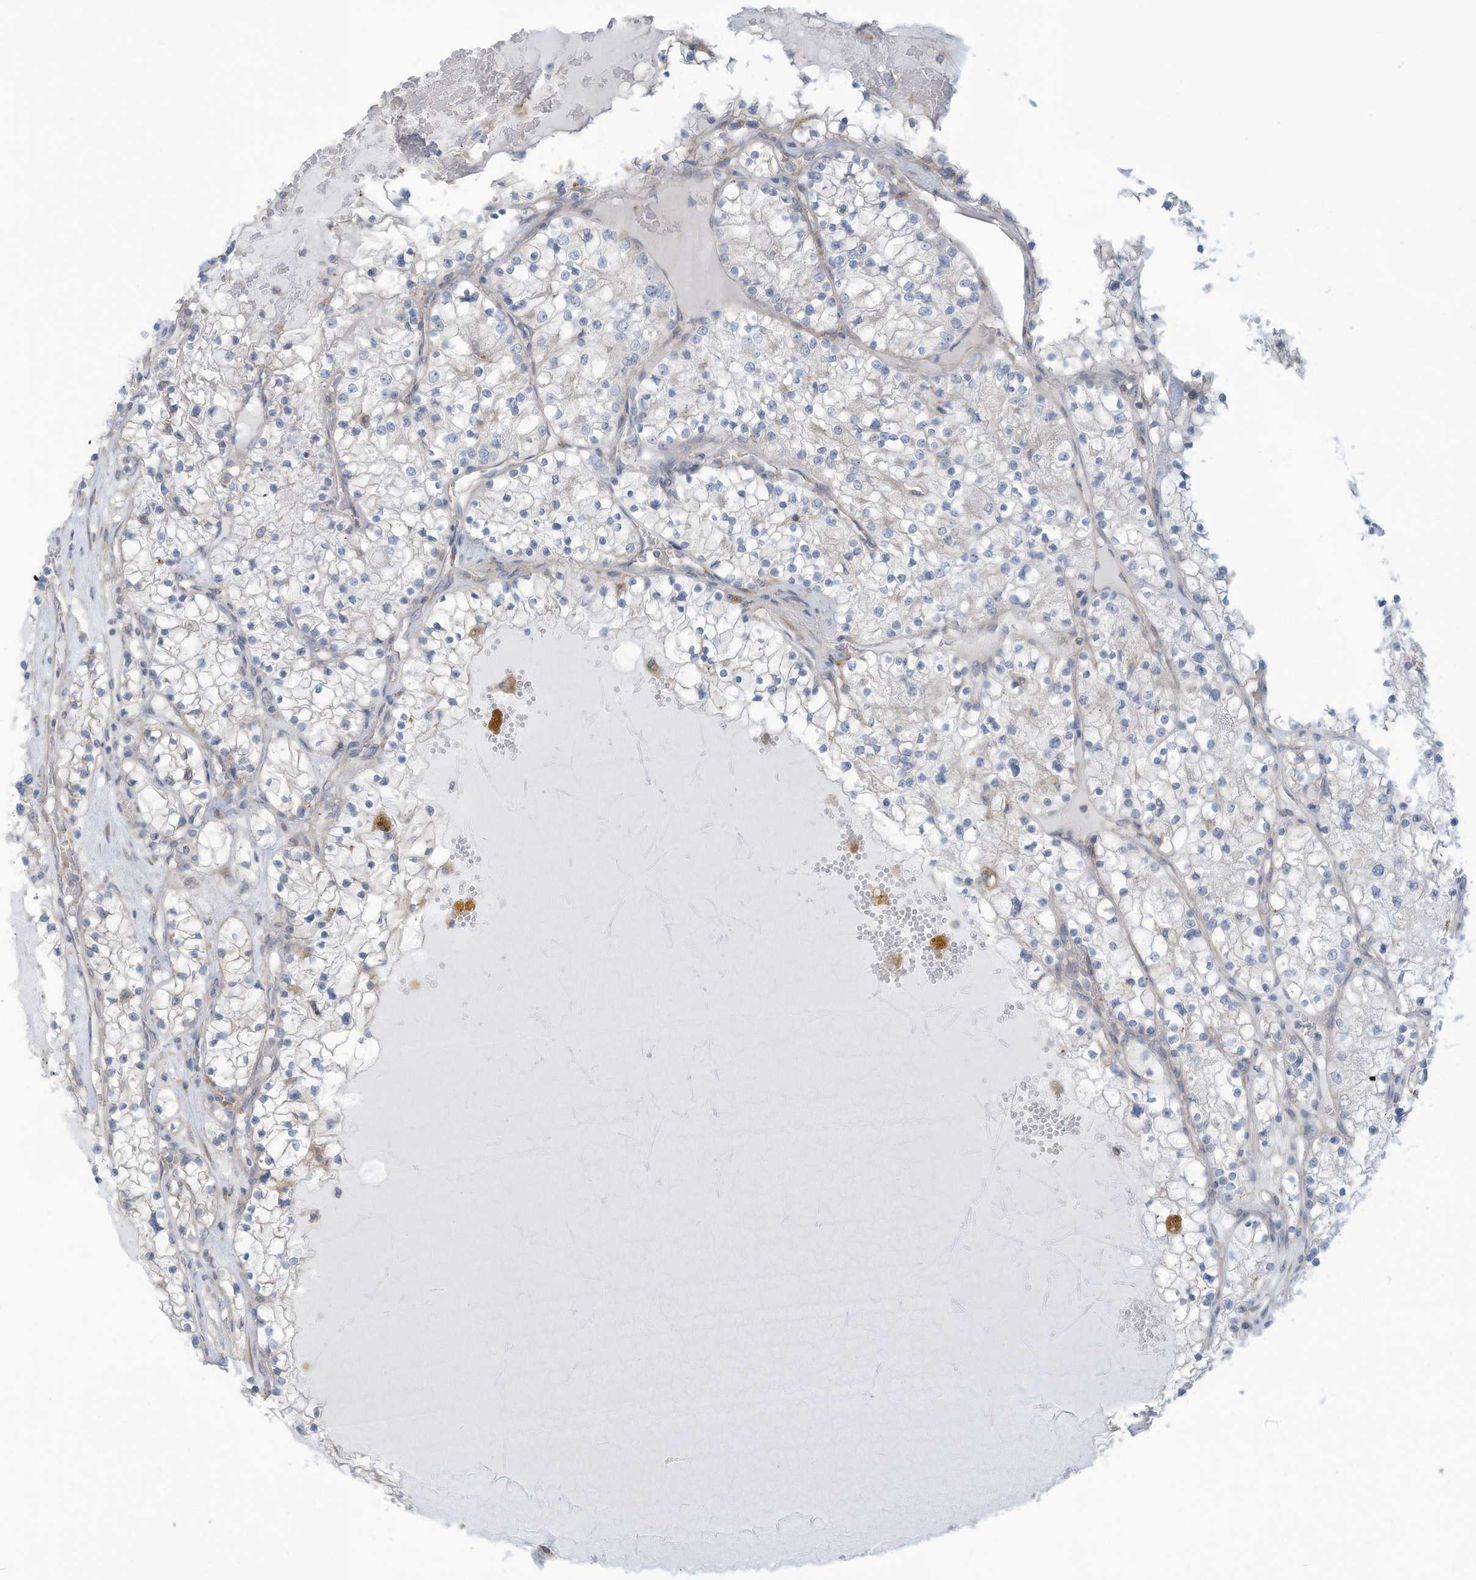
{"staining": {"intensity": "negative", "quantity": "none", "location": "none"}, "tissue": "renal cancer", "cell_type": "Tumor cells", "image_type": "cancer", "snomed": [{"axis": "morphology", "description": "Normal tissue, NOS"}, {"axis": "morphology", "description": "Adenocarcinoma, NOS"}, {"axis": "topography", "description": "Kidney"}], "caption": "Immunohistochemistry (IHC) micrograph of neoplastic tissue: renal cancer stained with DAB (3,3'-diaminobenzidine) shows no significant protein staining in tumor cells. (DAB IHC, high magnification).", "gene": "ADAT2", "patient": {"sex": "male", "age": 68}}